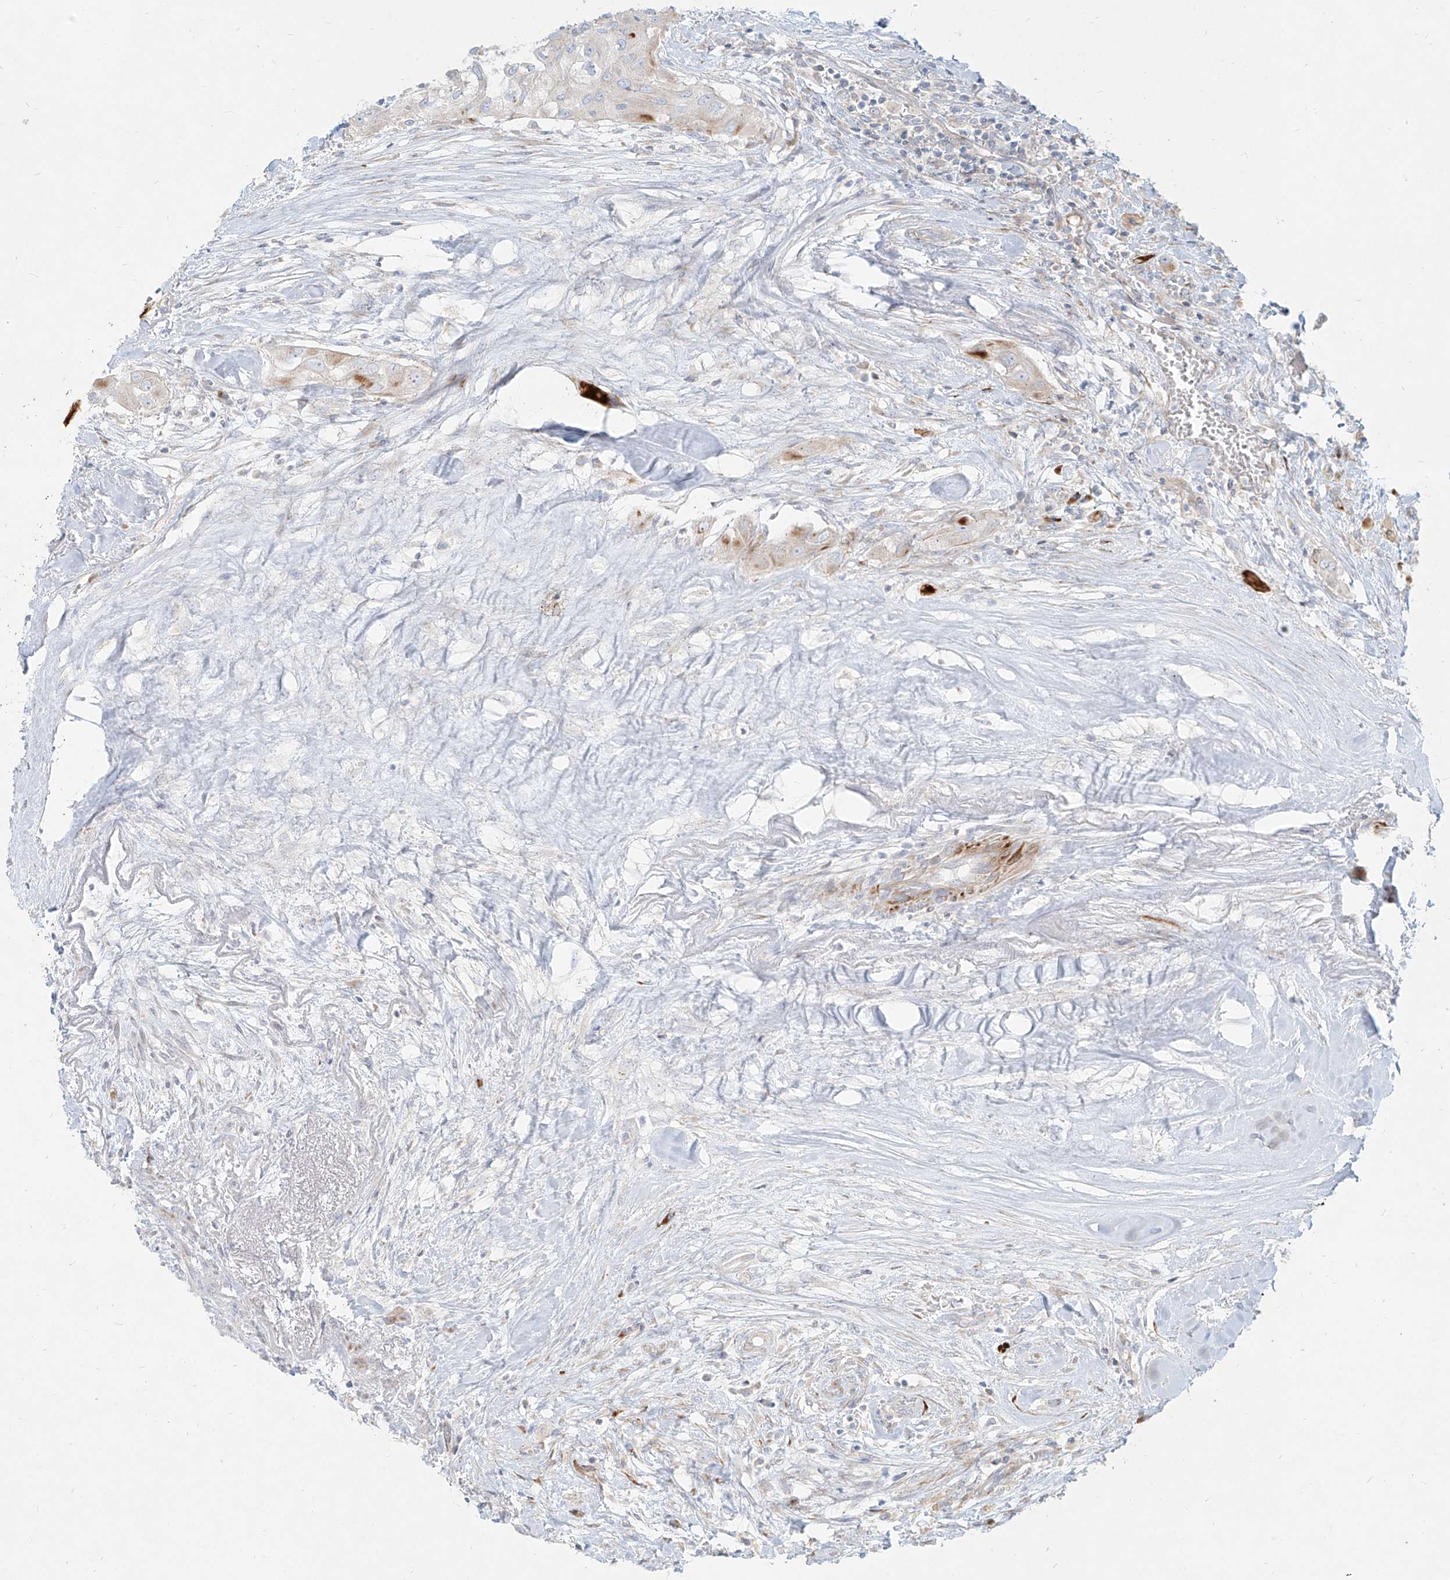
{"staining": {"intensity": "moderate", "quantity": "<25%", "location": "cytoplasmic/membranous"}, "tissue": "thyroid cancer", "cell_type": "Tumor cells", "image_type": "cancer", "snomed": [{"axis": "morphology", "description": "Papillary adenocarcinoma, NOS"}, {"axis": "topography", "description": "Thyroid gland"}], "caption": "The photomicrograph reveals a brown stain indicating the presence of a protein in the cytoplasmic/membranous of tumor cells in thyroid cancer (papillary adenocarcinoma).", "gene": "MTX2", "patient": {"sex": "female", "age": 59}}